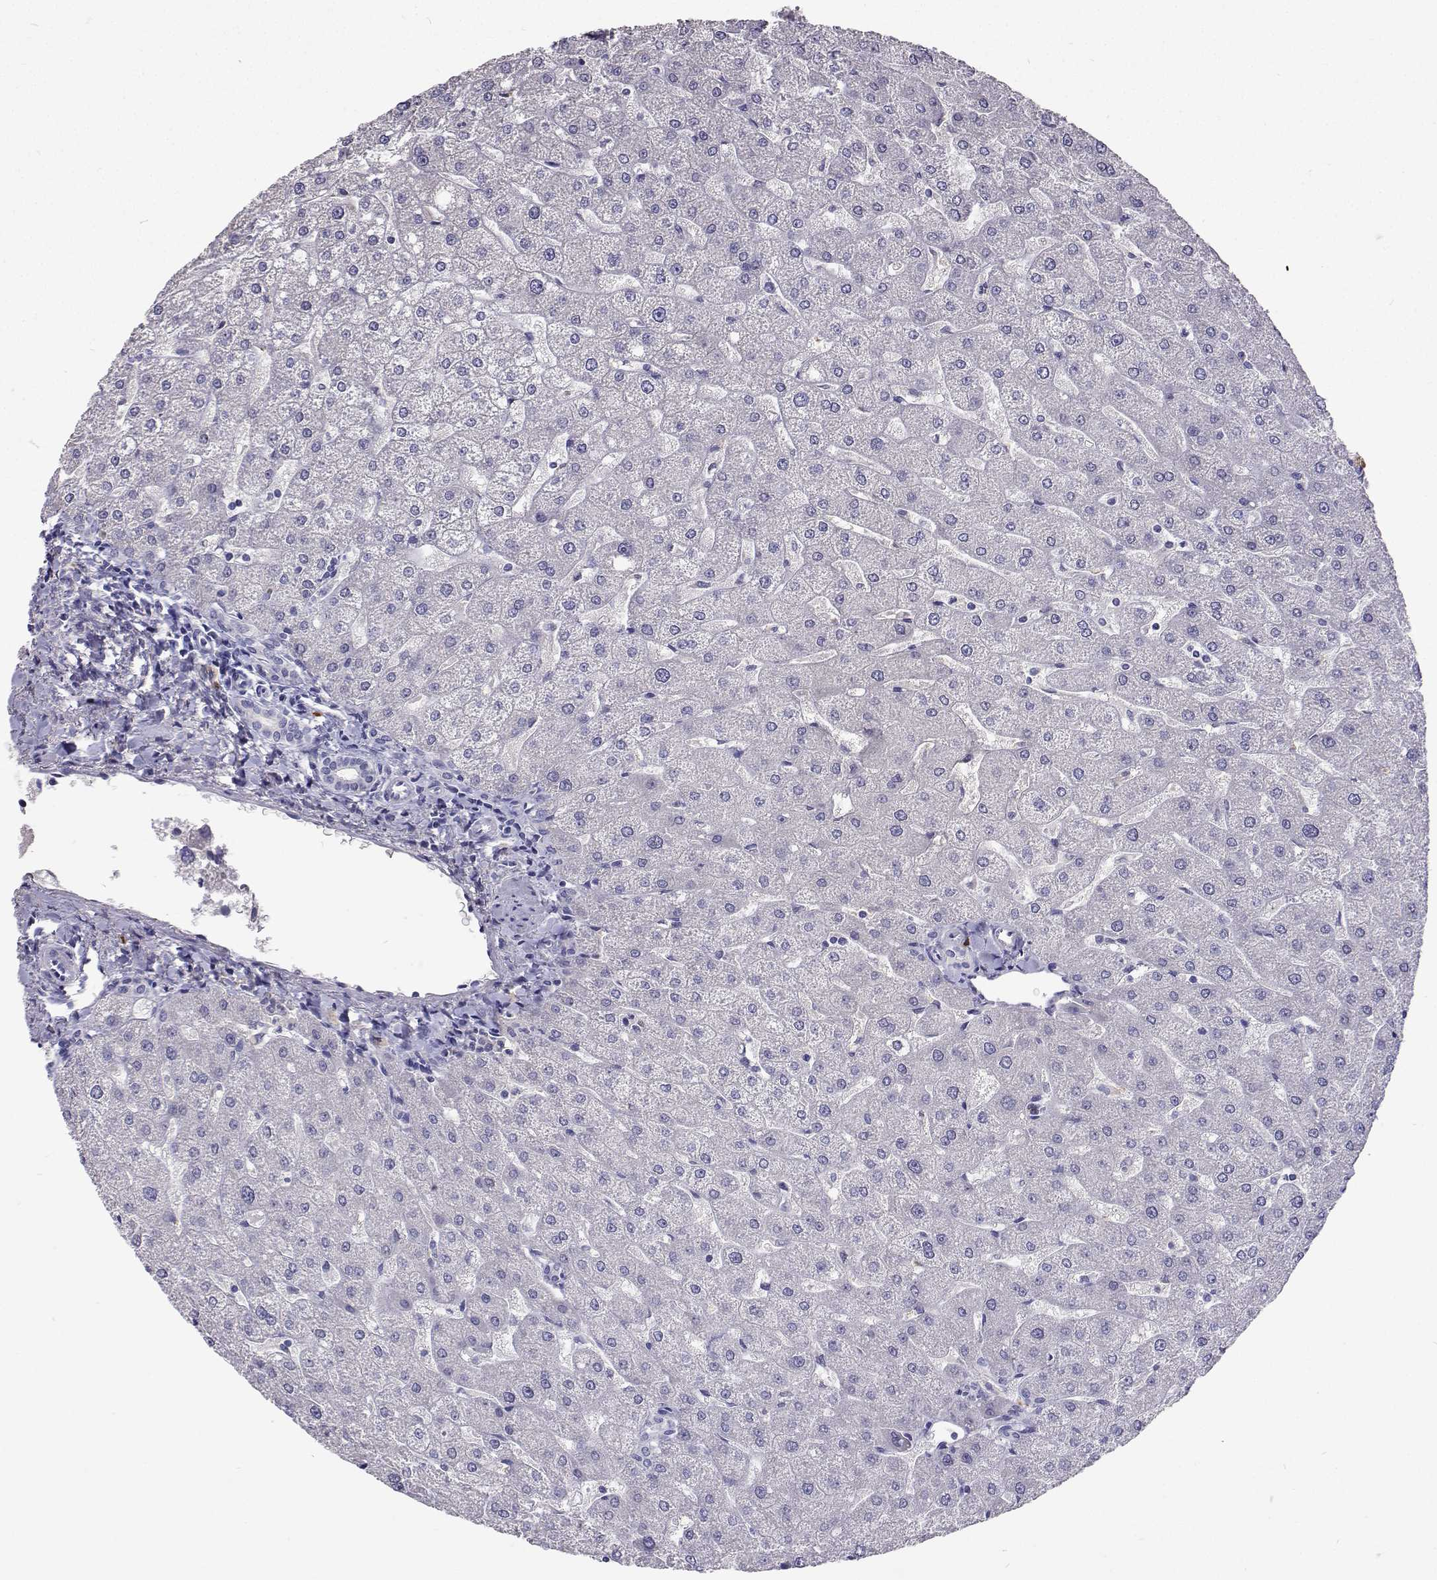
{"staining": {"intensity": "negative", "quantity": "none", "location": "none"}, "tissue": "liver", "cell_type": "Cholangiocytes", "image_type": "normal", "snomed": [{"axis": "morphology", "description": "Normal tissue, NOS"}, {"axis": "topography", "description": "Liver"}], "caption": "Cholangiocytes show no significant protein positivity in unremarkable liver. (DAB (3,3'-diaminobenzidine) immunohistochemistry (IHC) with hematoxylin counter stain).", "gene": "CFAP44", "patient": {"sex": "male", "age": 67}}